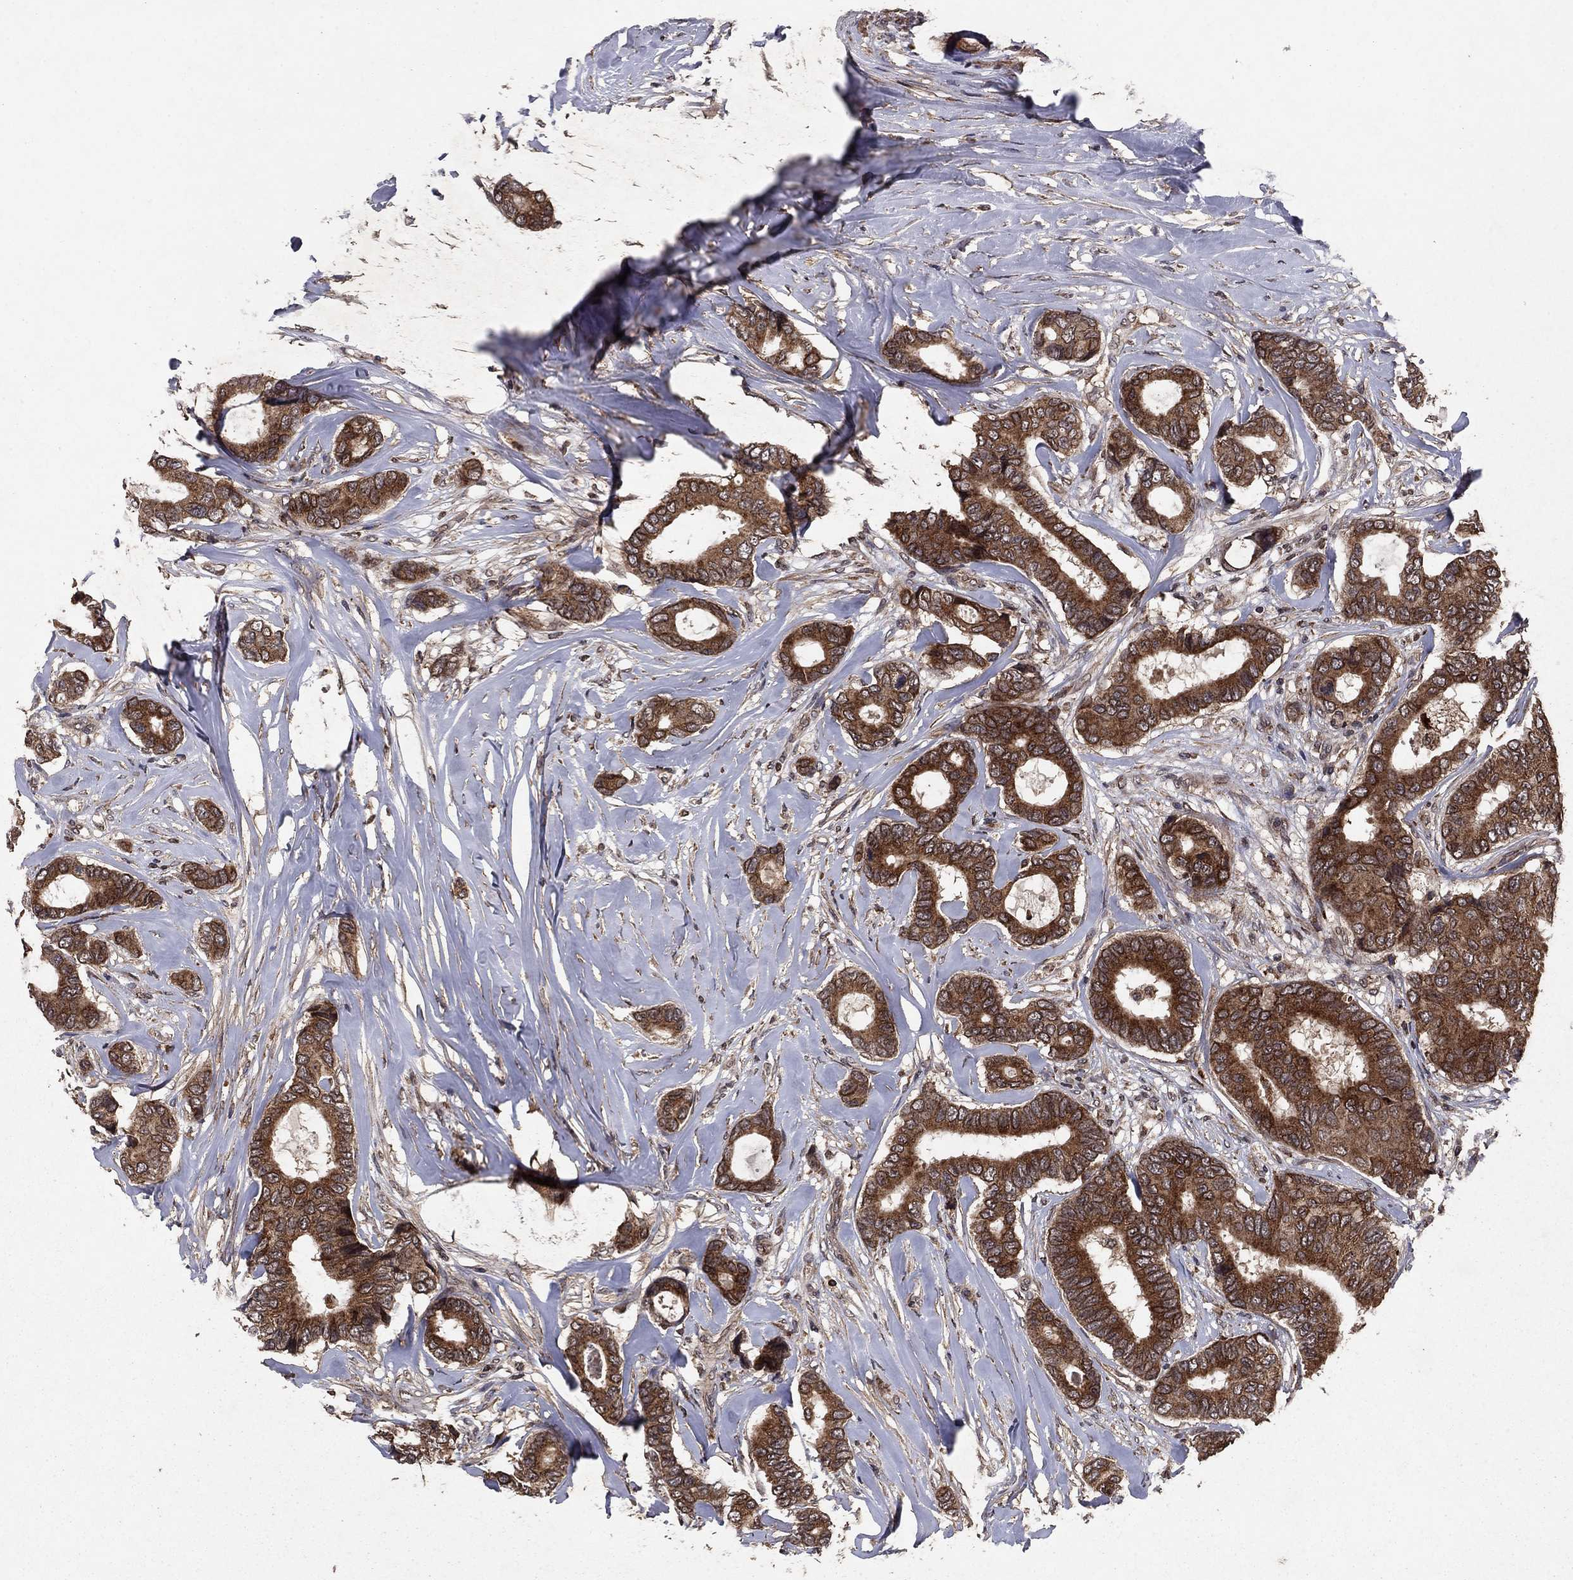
{"staining": {"intensity": "strong", "quantity": ">75%", "location": "cytoplasmic/membranous"}, "tissue": "breast cancer", "cell_type": "Tumor cells", "image_type": "cancer", "snomed": [{"axis": "morphology", "description": "Duct carcinoma"}, {"axis": "topography", "description": "Breast"}], "caption": "Immunohistochemistry image of human breast invasive ductal carcinoma stained for a protein (brown), which shows high levels of strong cytoplasmic/membranous staining in approximately >75% of tumor cells.", "gene": "DHRS1", "patient": {"sex": "female", "age": 75}}